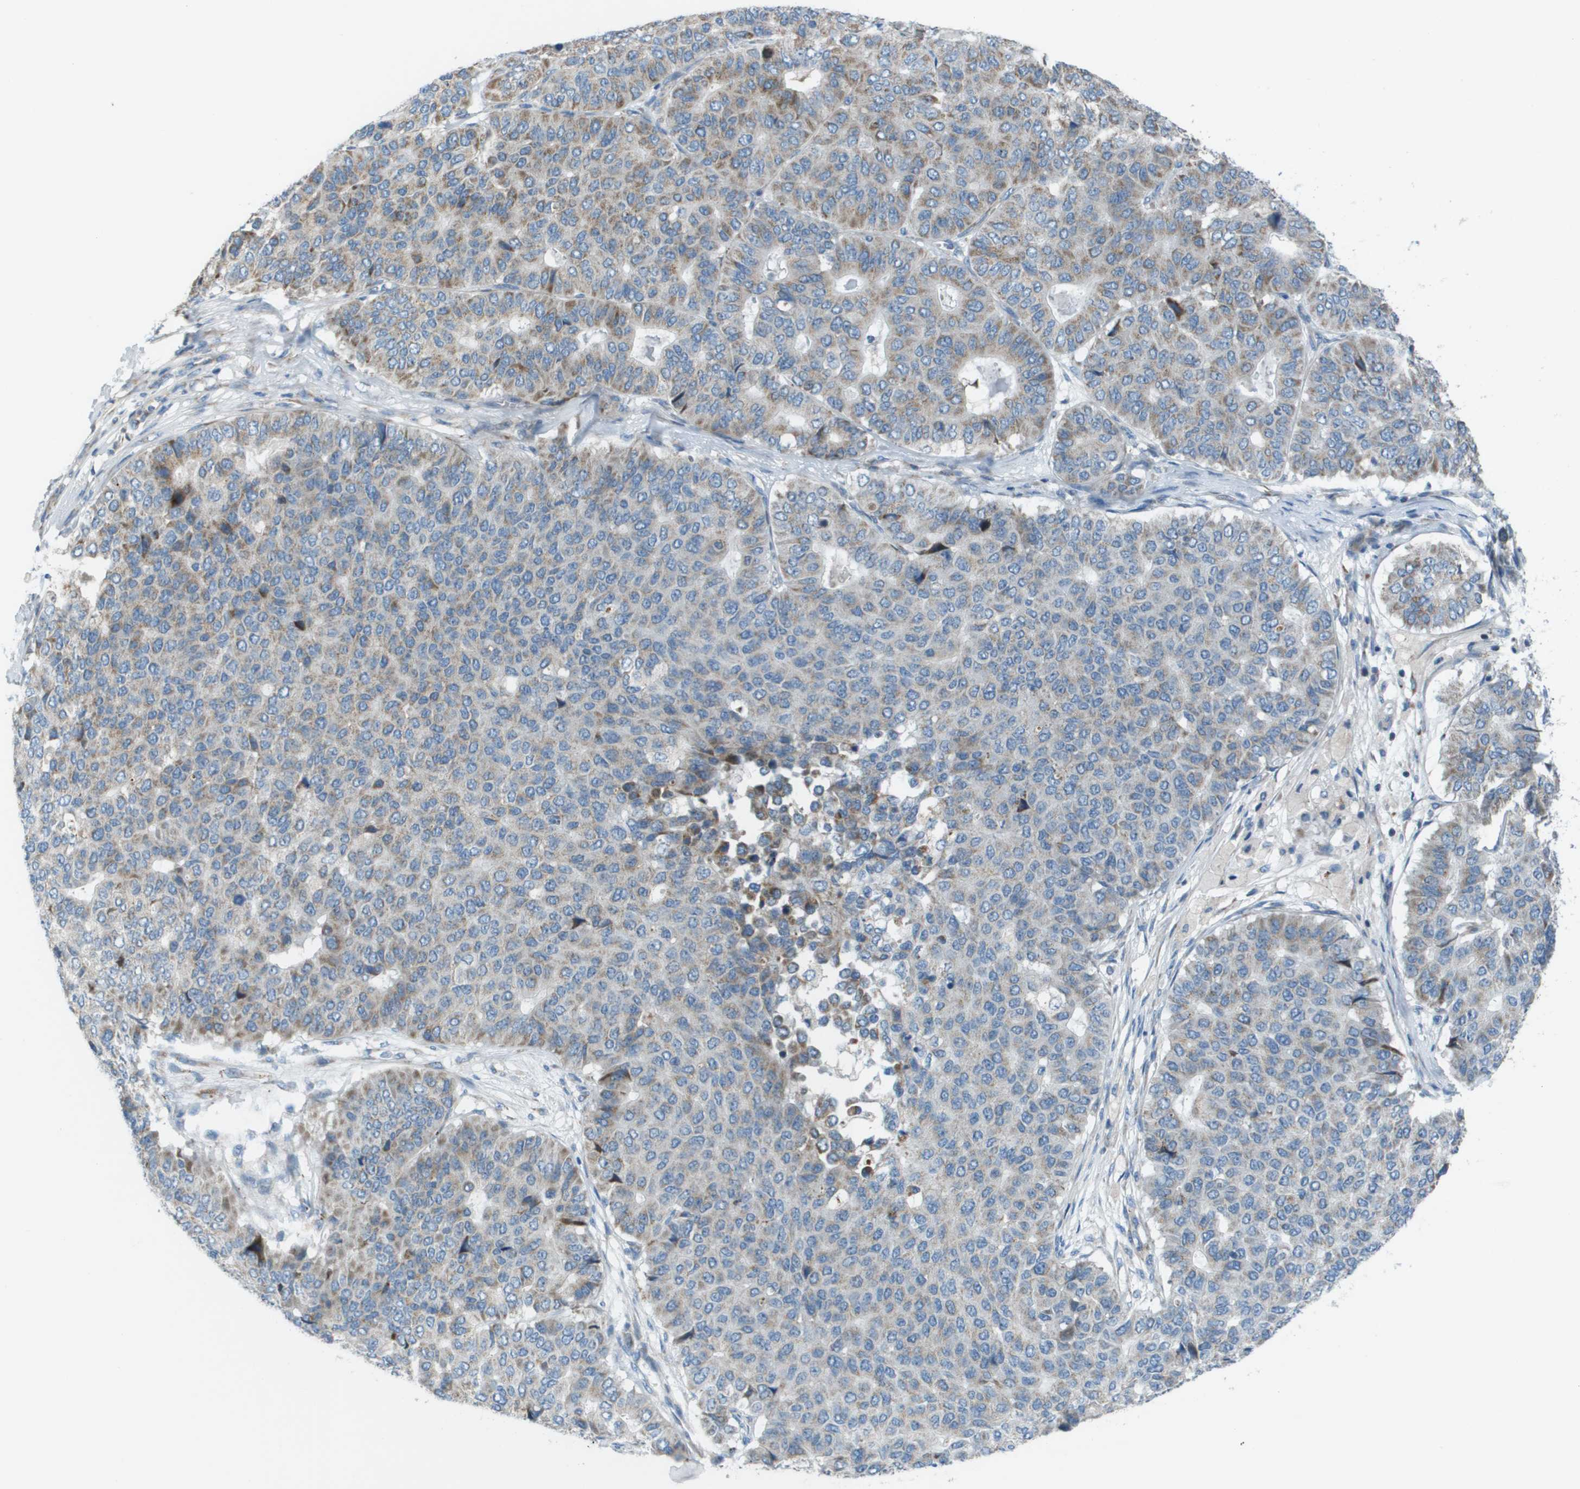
{"staining": {"intensity": "moderate", "quantity": "<25%", "location": "cytoplasmic/membranous"}, "tissue": "pancreatic cancer", "cell_type": "Tumor cells", "image_type": "cancer", "snomed": [{"axis": "morphology", "description": "Adenocarcinoma, NOS"}, {"axis": "topography", "description": "Pancreas"}], "caption": "Immunohistochemical staining of human pancreatic cancer (adenocarcinoma) displays low levels of moderate cytoplasmic/membranous protein positivity in approximately <25% of tumor cells.", "gene": "GALNT6", "patient": {"sex": "male", "age": 50}}